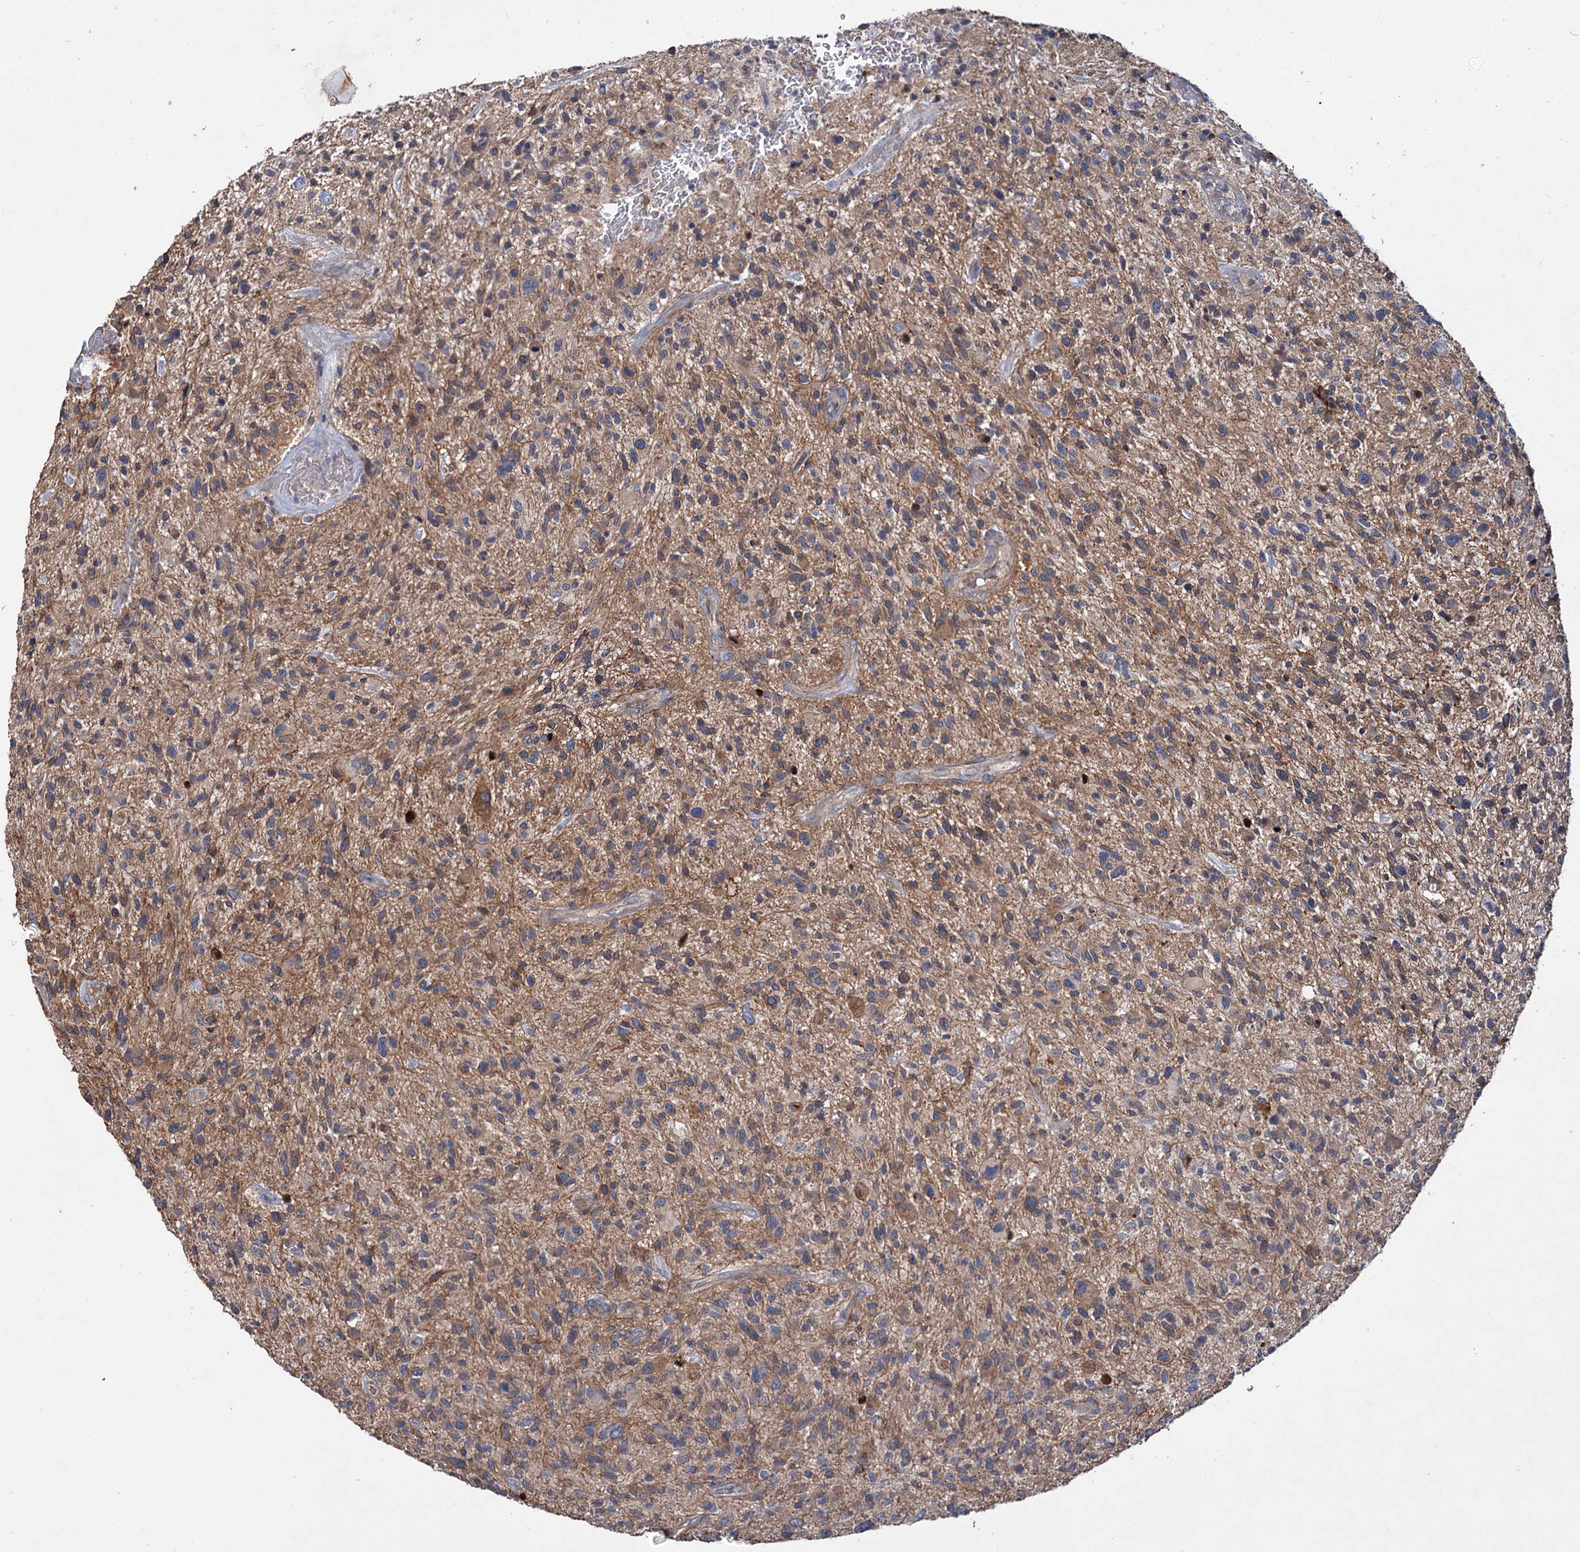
{"staining": {"intensity": "weak", "quantity": "<25%", "location": "cytoplasmic/membranous"}, "tissue": "glioma", "cell_type": "Tumor cells", "image_type": "cancer", "snomed": [{"axis": "morphology", "description": "Glioma, malignant, High grade"}, {"axis": "topography", "description": "Brain"}], "caption": "Tumor cells are negative for brown protein staining in glioma.", "gene": "PTDSS2", "patient": {"sex": "male", "age": 47}}